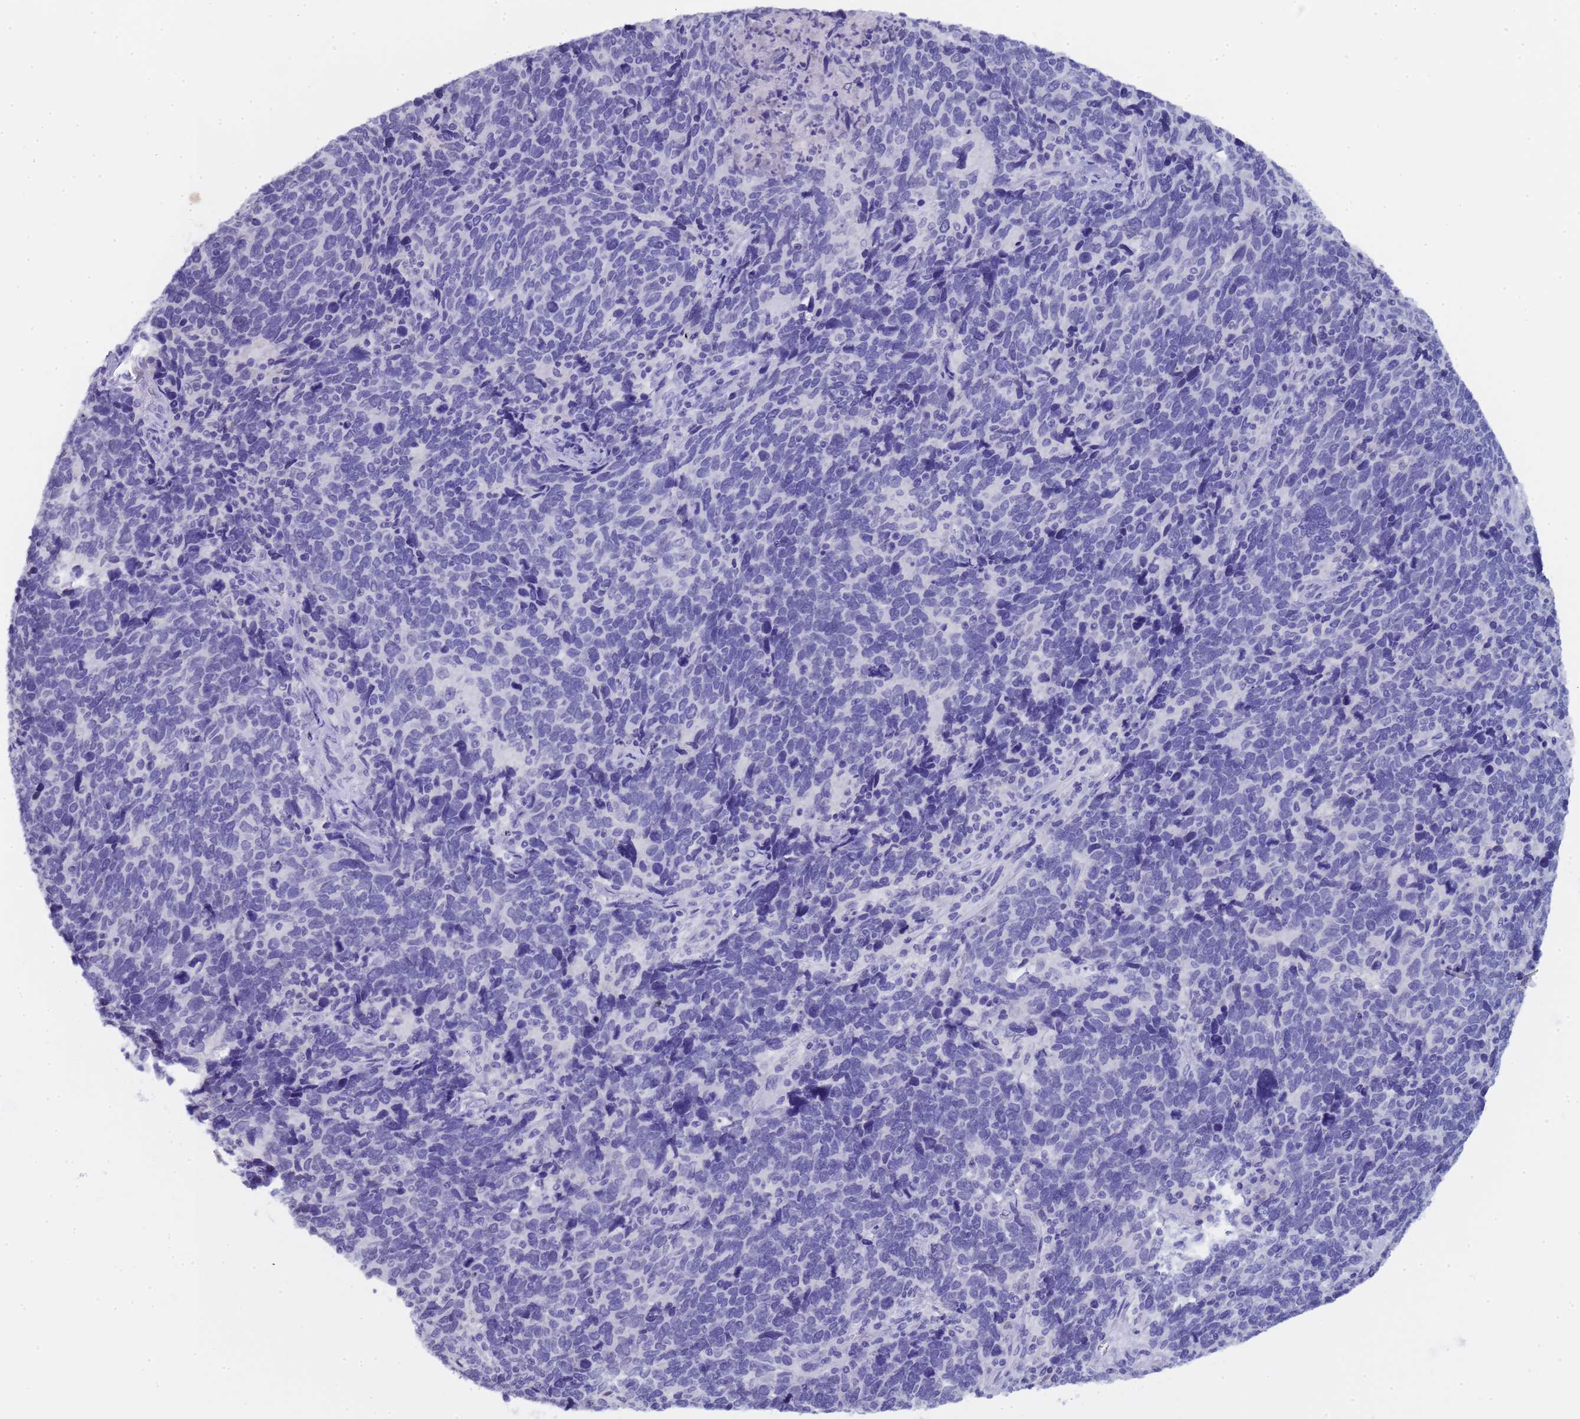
{"staining": {"intensity": "negative", "quantity": "none", "location": "none"}, "tissue": "cervical cancer", "cell_type": "Tumor cells", "image_type": "cancer", "snomed": [{"axis": "morphology", "description": "Squamous cell carcinoma, NOS"}, {"axis": "topography", "description": "Cervix"}], "caption": "Immunohistochemistry (IHC) image of squamous cell carcinoma (cervical) stained for a protein (brown), which shows no positivity in tumor cells.", "gene": "CTRC", "patient": {"sex": "female", "age": 41}}